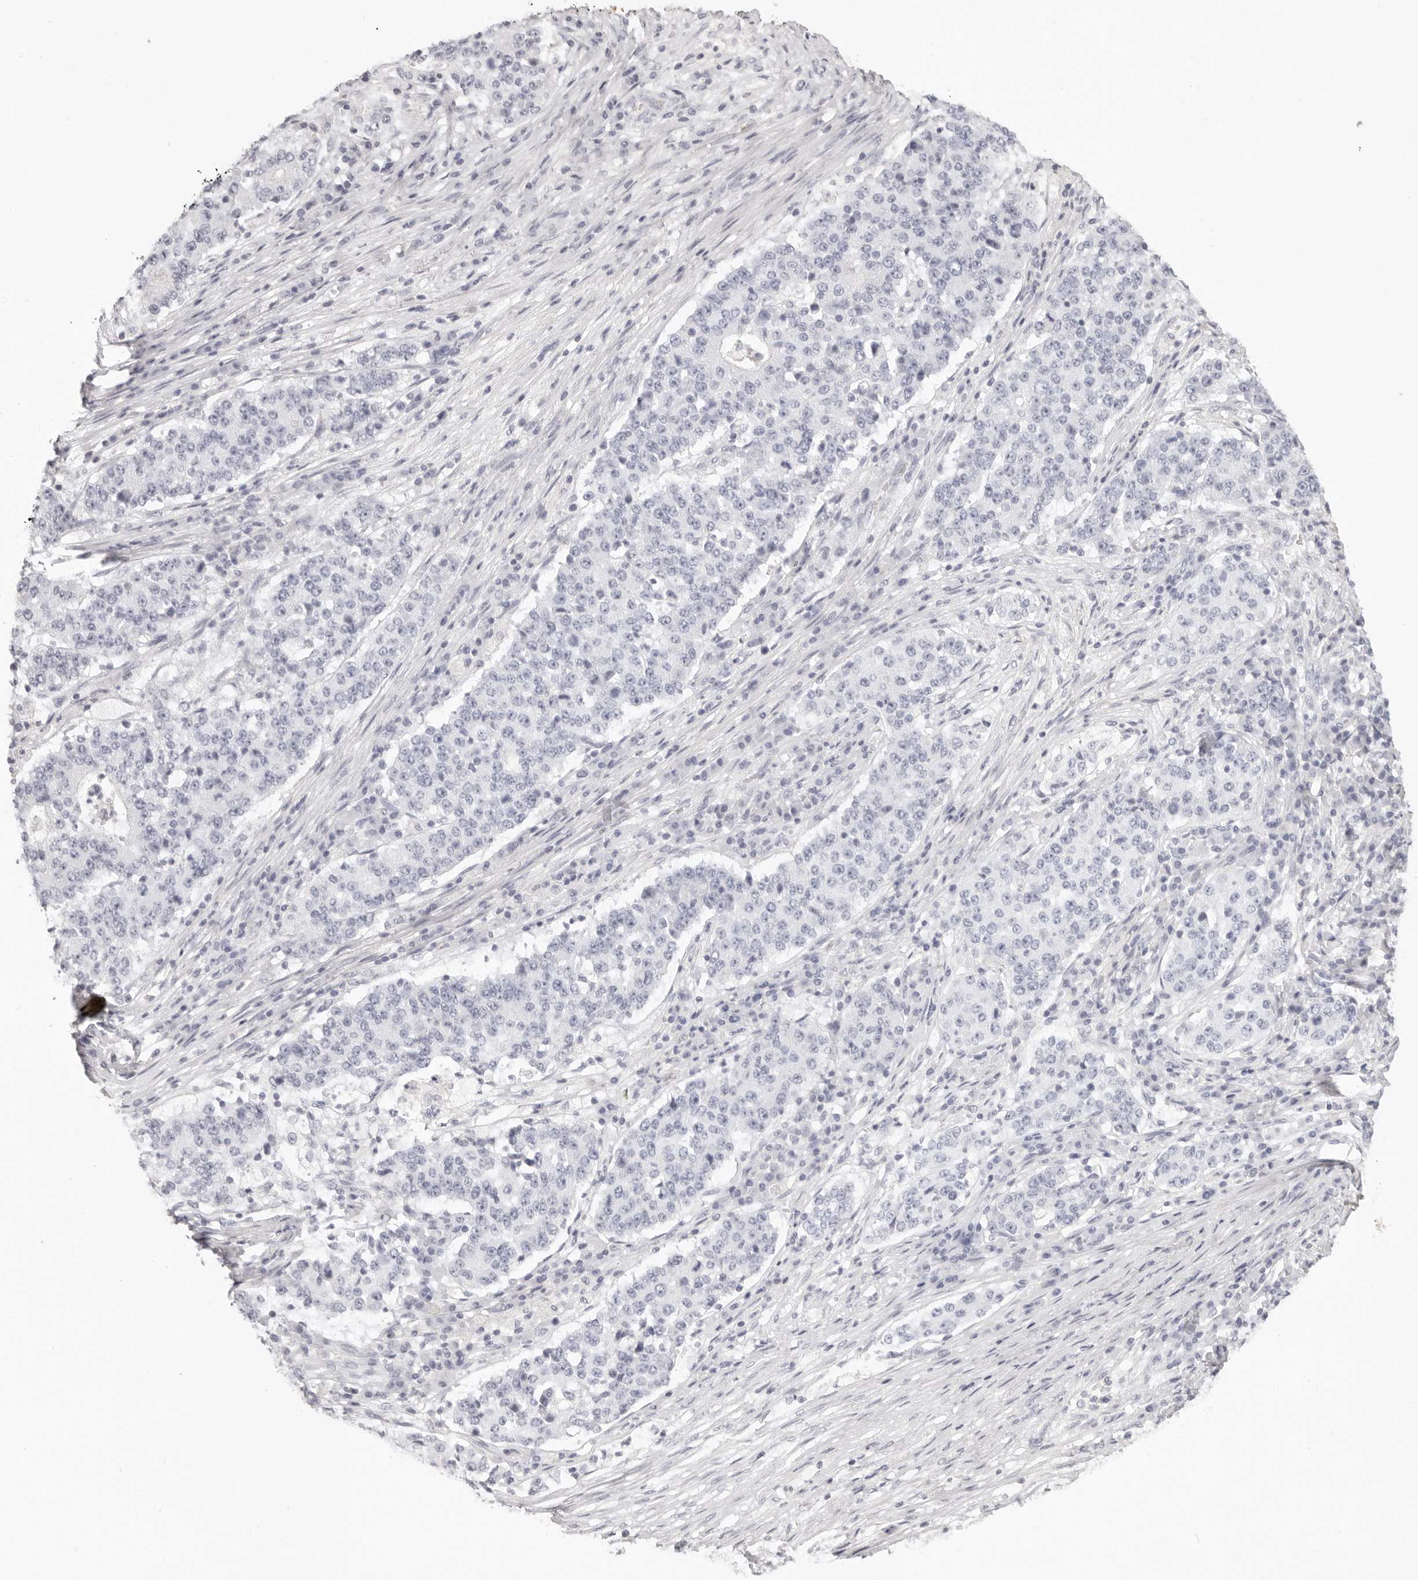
{"staining": {"intensity": "negative", "quantity": "none", "location": "none"}, "tissue": "stomach cancer", "cell_type": "Tumor cells", "image_type": "cancer", "snomed": [{"axis": "morphology", "description": "Adenocarcinoma, NOS"}, {"axis": "topography", "description": "Stomach"}], "caption": "IHC histopathology image of stomach cancer (adenocarcinoma) stained for a protein (brown), which exhibits no positivity in tumor cells. The staining is performed using DAB brown chromogen with nuclei counter-stained in using hematoxylin.", "gene": "FABP1", "patient": {"sex": "male", "age": 59}}